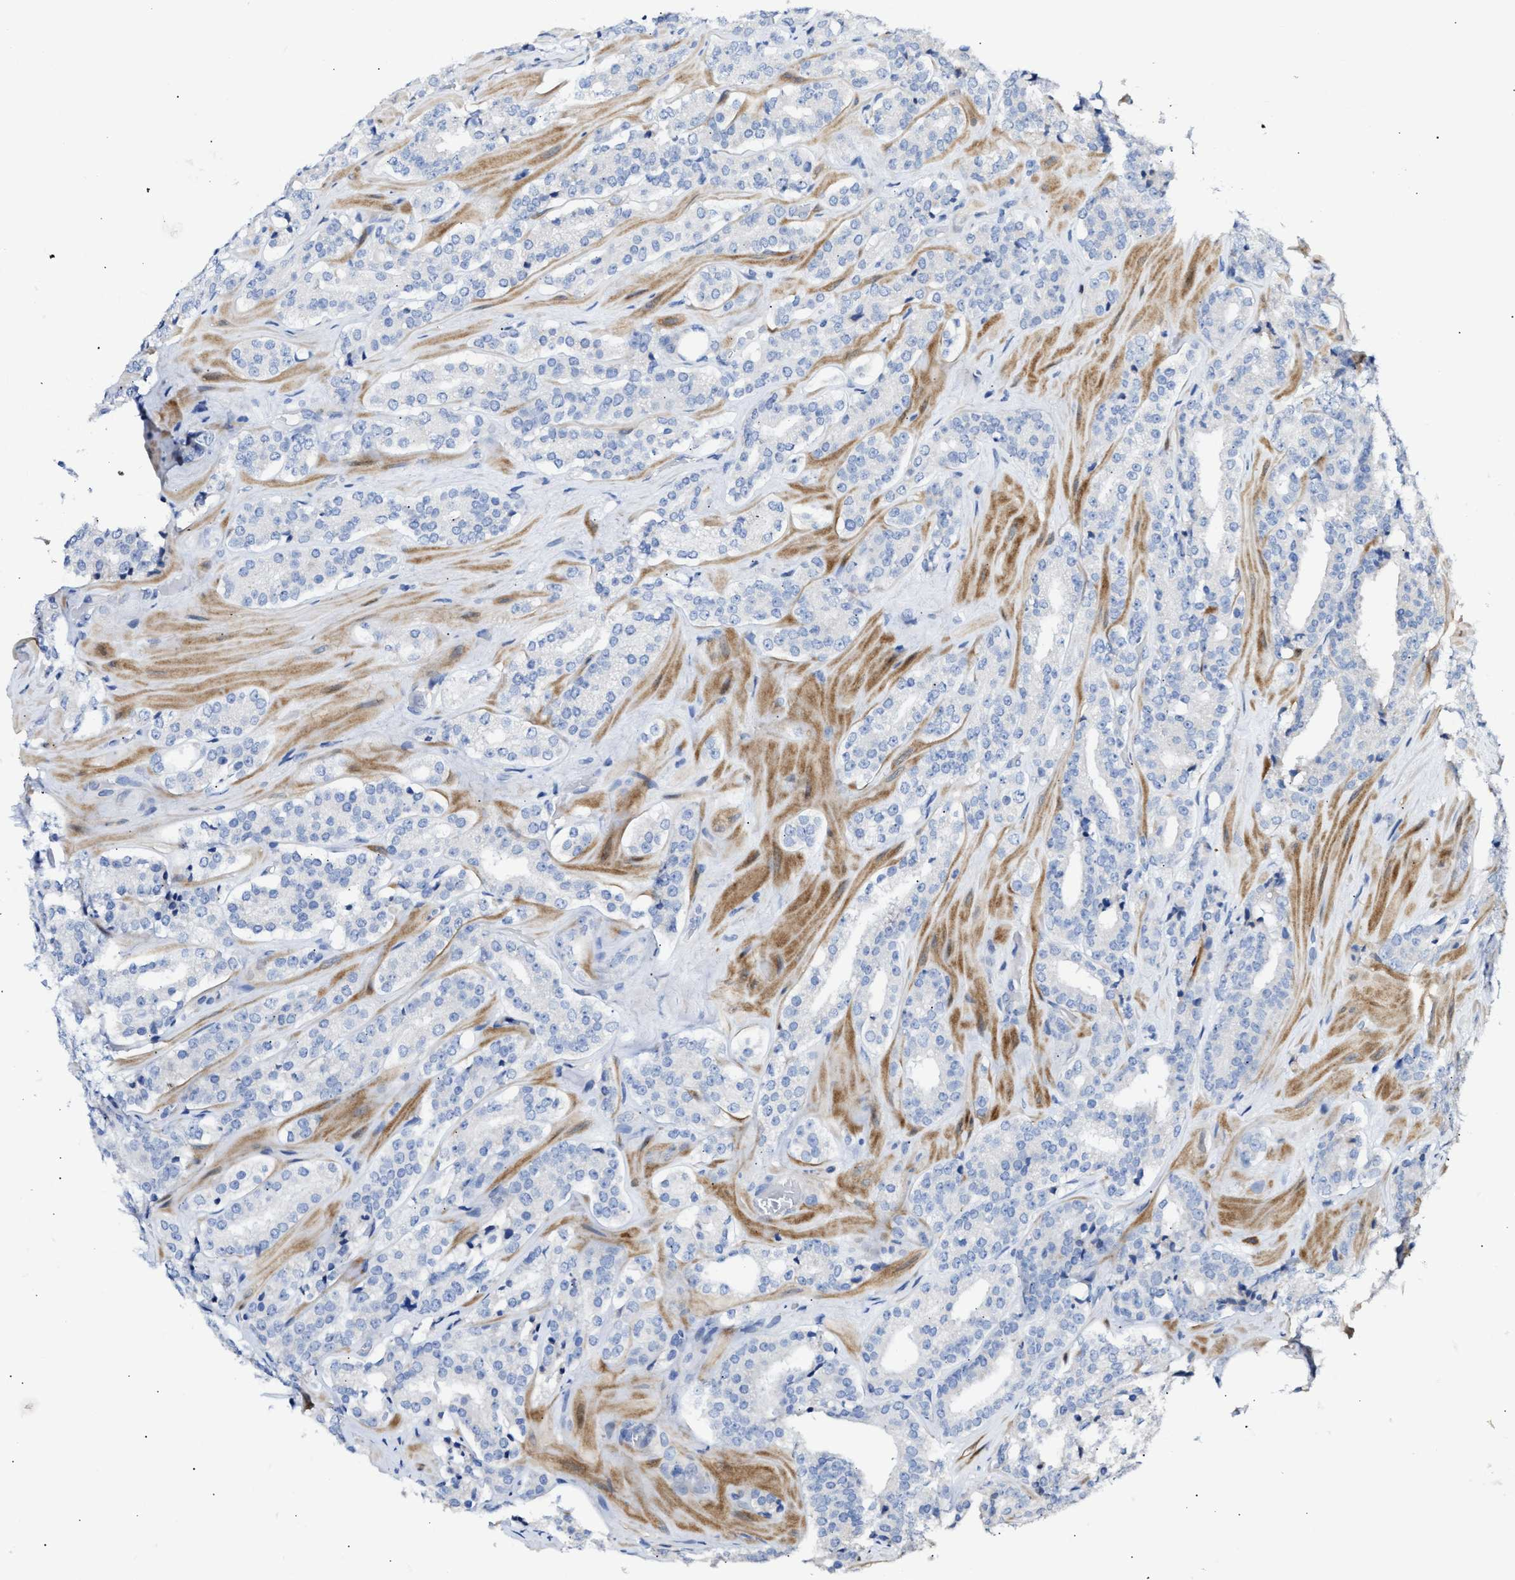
{"staining": {"intensity": "negative", "quantity": "none", "location": "none"}, "tissue": "prostate cancer", "cell_type": "Tumor cells", "image_type": "cancer", "snomed": [{"axis": "morphology", "description": "Adenocarcinoma, High grade"}, {"axis": "topography", "description": "Prostate"}], "caption": "Immunohistochemical staining of adenocarcinoma (high-grade) (prostate) reveals no significant positivity in tumor cells. The staining was performed using DAB to visualize the protein expression in brown, while the nuclei were stained in blue with hematoxylin (Magnification: 20x).", "gene": "FHL1", "patient": {"sex": "male", "age": 60}}